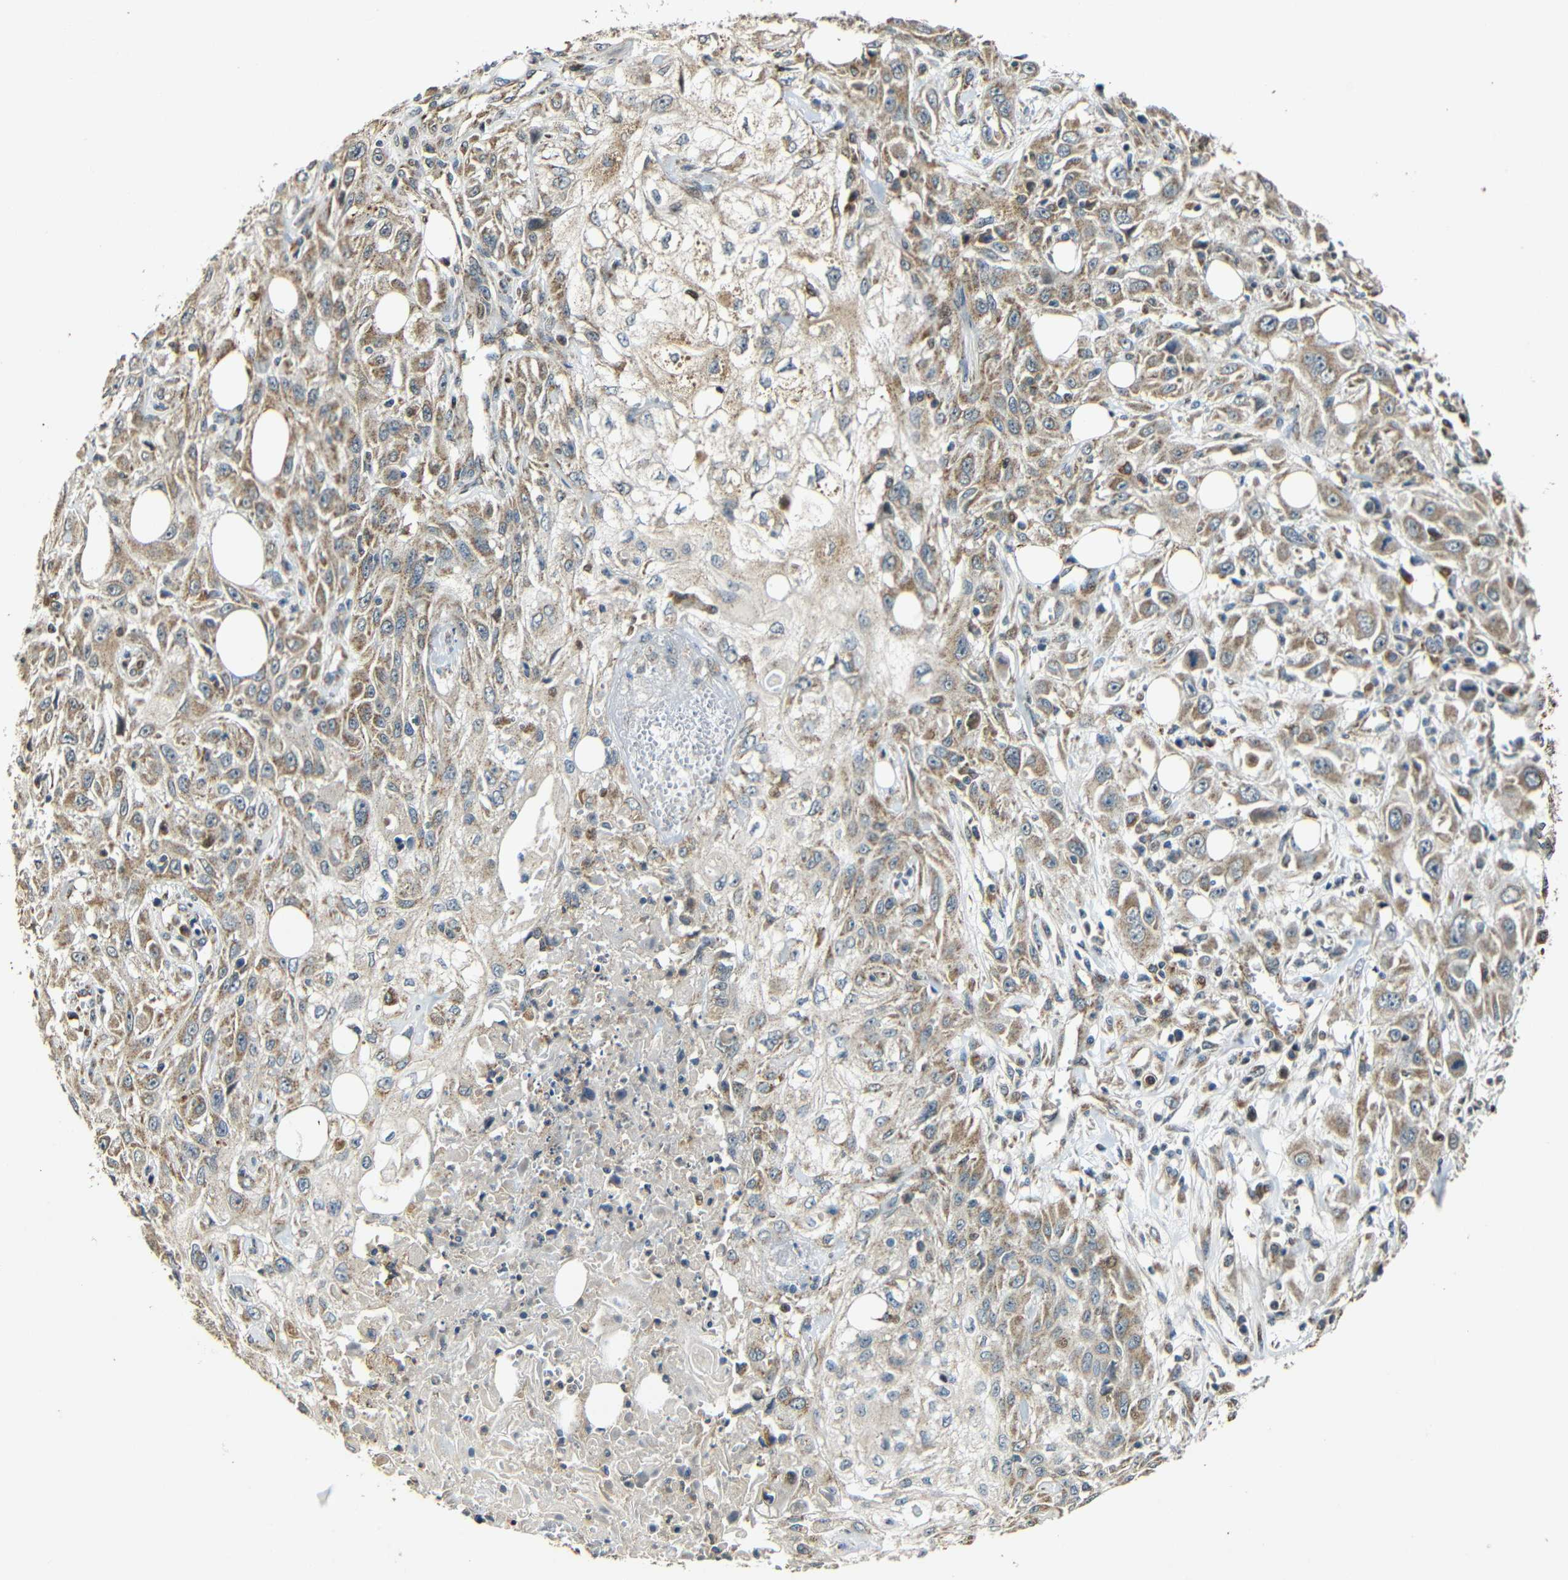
{"staining": {"intensity": "moderate", "quantity": ">75%", "location": "cytoplasmic/membranous"}, "tissue": "skin cancer", "cell_type": "Tumor cells", "image_type": "cancer", "snomed": [{"axis": "morphology", "description": "Squamous cell carcinoma, NOS"}, {"axis": "topography", "description": "Skin"}], "caption": "Immunohistochemical staining of human skin cancer (squamous cell carcinoma) displays medium levels of moderate cytoplasmic/membranous protein expression in approximately >75% of tumor cells. (DAB IHC with brightfield microscopy, high magnification).", "gene": "KAZALD1", "patient": {"sex": "male", "age": 75}}